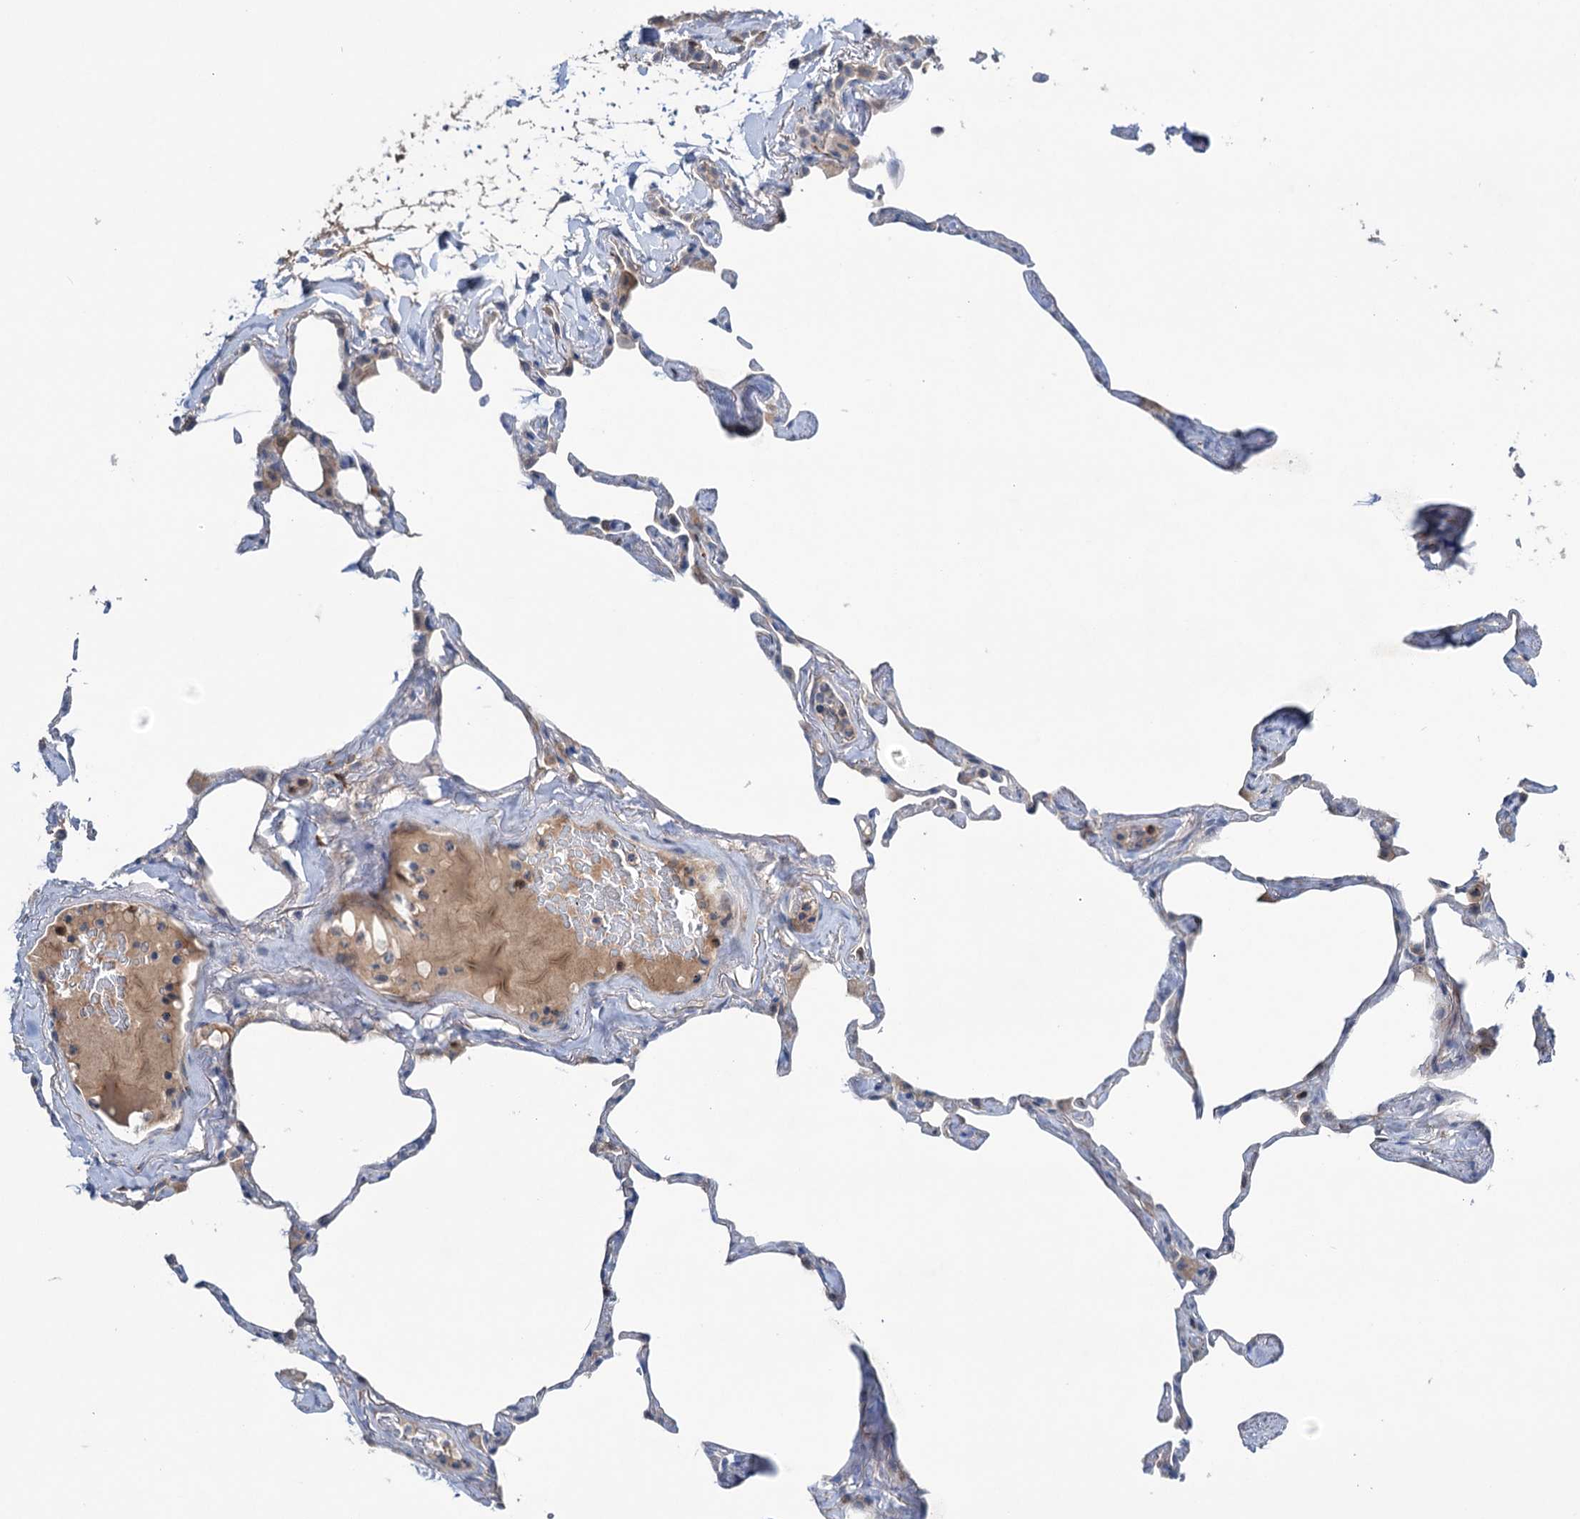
{"staining": {"intensity": "weak", "quantity": "<25%", "location": "cytoplasmic/membranous"}, "tissue": "lung", "cell_type": "Alveolar cells", "image_type": "normal", "snomed": [{"axis": "morphology", "description": "Normal tissue, NOS"}, {"axis": "topography", "description": "Lung"}], "caption": "An immunohistochemistry (IHC) histopathology image of normal lung is shown. There is no staining in alveolar cells of lung.", "gene": "NCAPD2", "patient": {"sex": "male", "age": 65}}